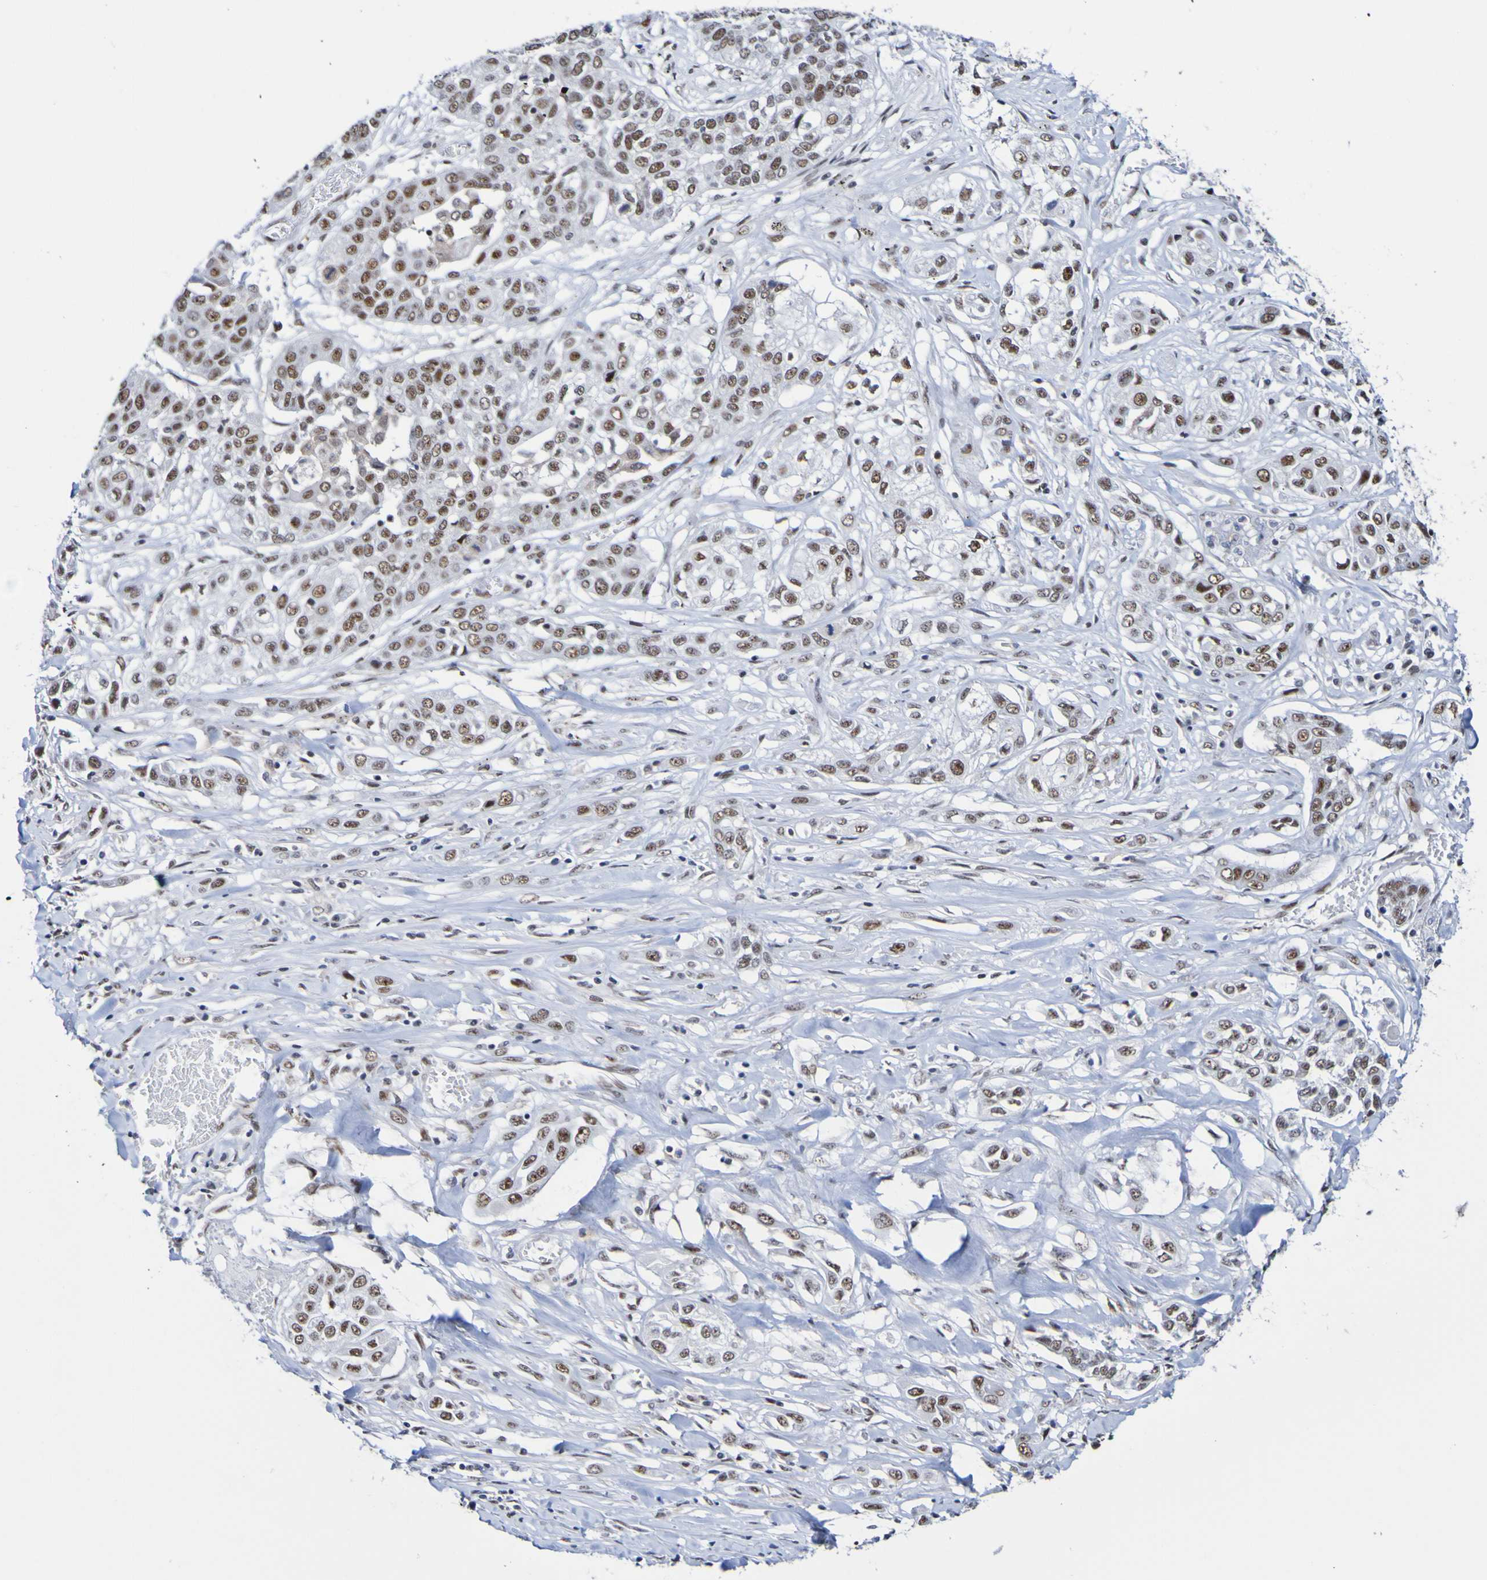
{"staining": {"intensity": "moderate", "quantity": "25%-75%", "location": "nuclear"}, "tissue": "lung cancer", "cell_type": "Tumor cells", "image_type": "cancer", "snomed": [{"axis": "morphology", "description": "Squamous cell carcinoma, NOS"}, {"axis": "topography", "description": "Lung"}], "caption": "Protein expression by immunohistochemistry displays moderate nuclear expression in about 25%-75% of tumor cells in squamous cell carcinoma (lung).", "gene": "CDC5L", "patient": {"sex": "male", "age": 71}}